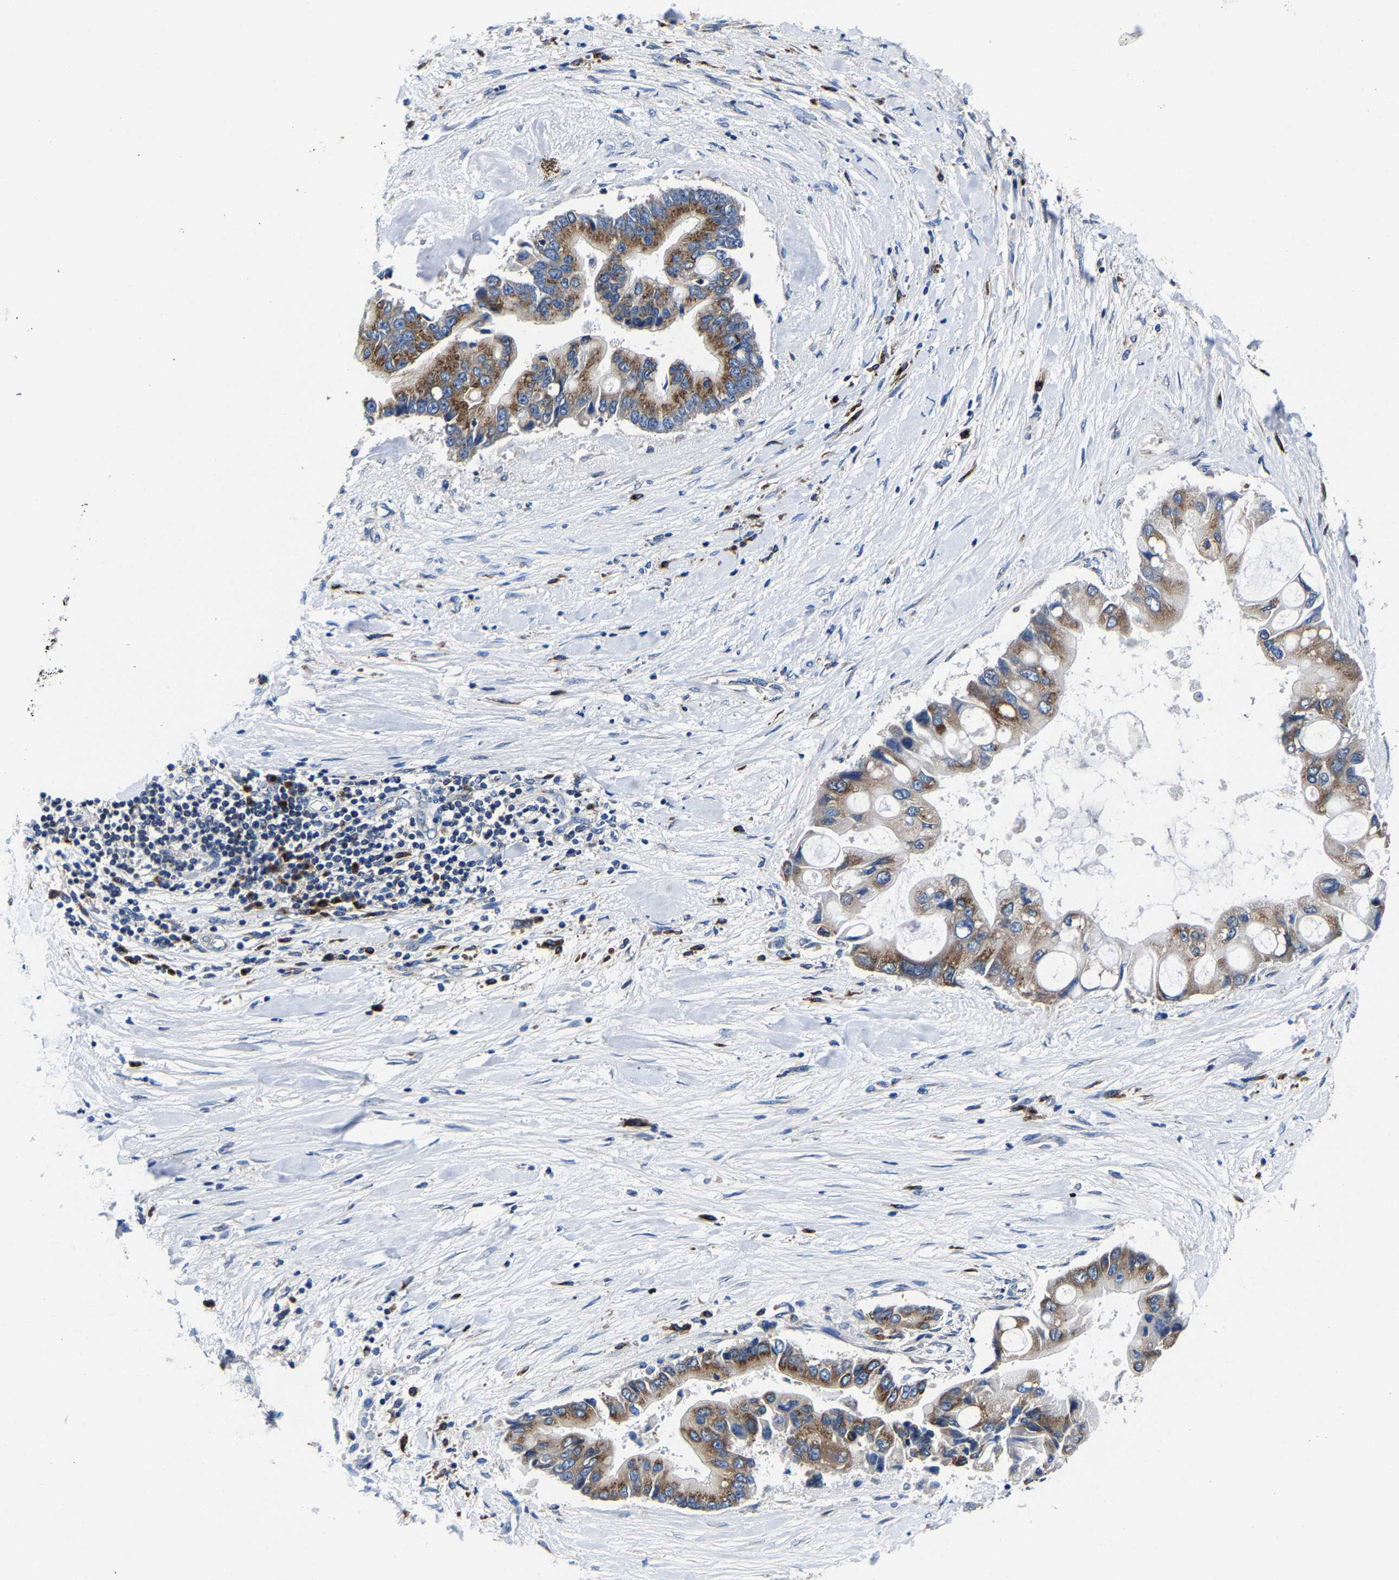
{"staining": {"intensity": "strong", "quantity": ">75%", "location": "cytoplasmic/membranous"}, "tissue": "liver cancer", "cell_type": "Tumor cells", "image_type": "cancer", "snomed": [{"axis": "morphology", "description": "Cholangiocarcinoma"}, {"axis": "topography", "description": "Liver"}], "caption": "A brown stain highlights strong cytoplasmic/membranous staining of a protein in liver cholangiocarcinoma tumor cells.", "gene": "EBAG9", "patient": {"sex": "male", "age": 50}}